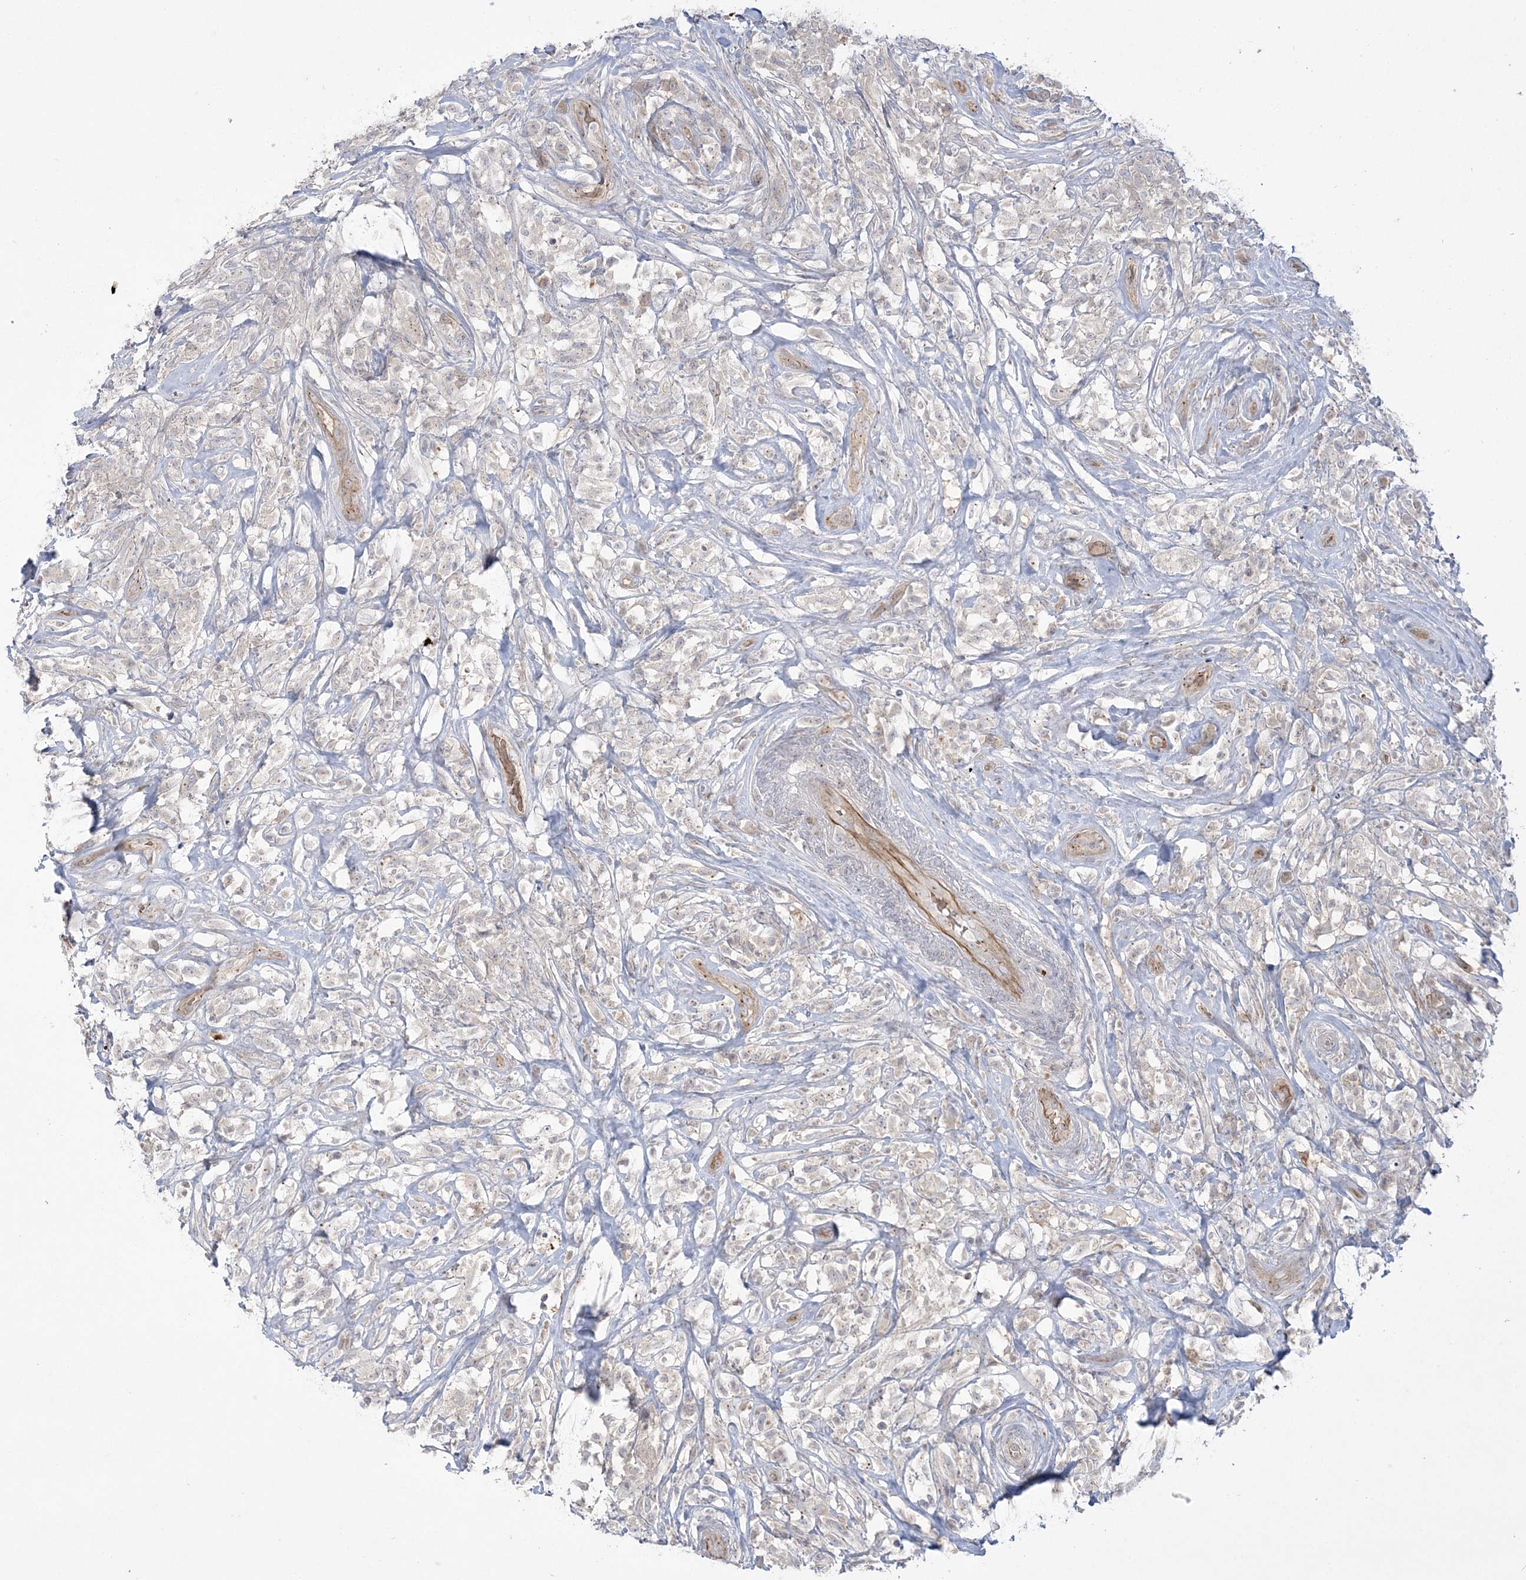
{"staining": {"intensity": "negative", "quantity": "none", "location": "none"}, "tissue": "testis cancer", "cell_type": "Tumor cells", "image_type": "cancer", "snomed": [{"axis": "morphology", "description": "Seminoma, NOS"}, {"axis": "topography", "description": "Testis"}], "caption": "DAB immunohistochemical staining of testis cancer (seminoma) shows no significant expression in tumor cells.", "gene": "ADAMTS12", "patient": {"sex": "male", "age": 49}}